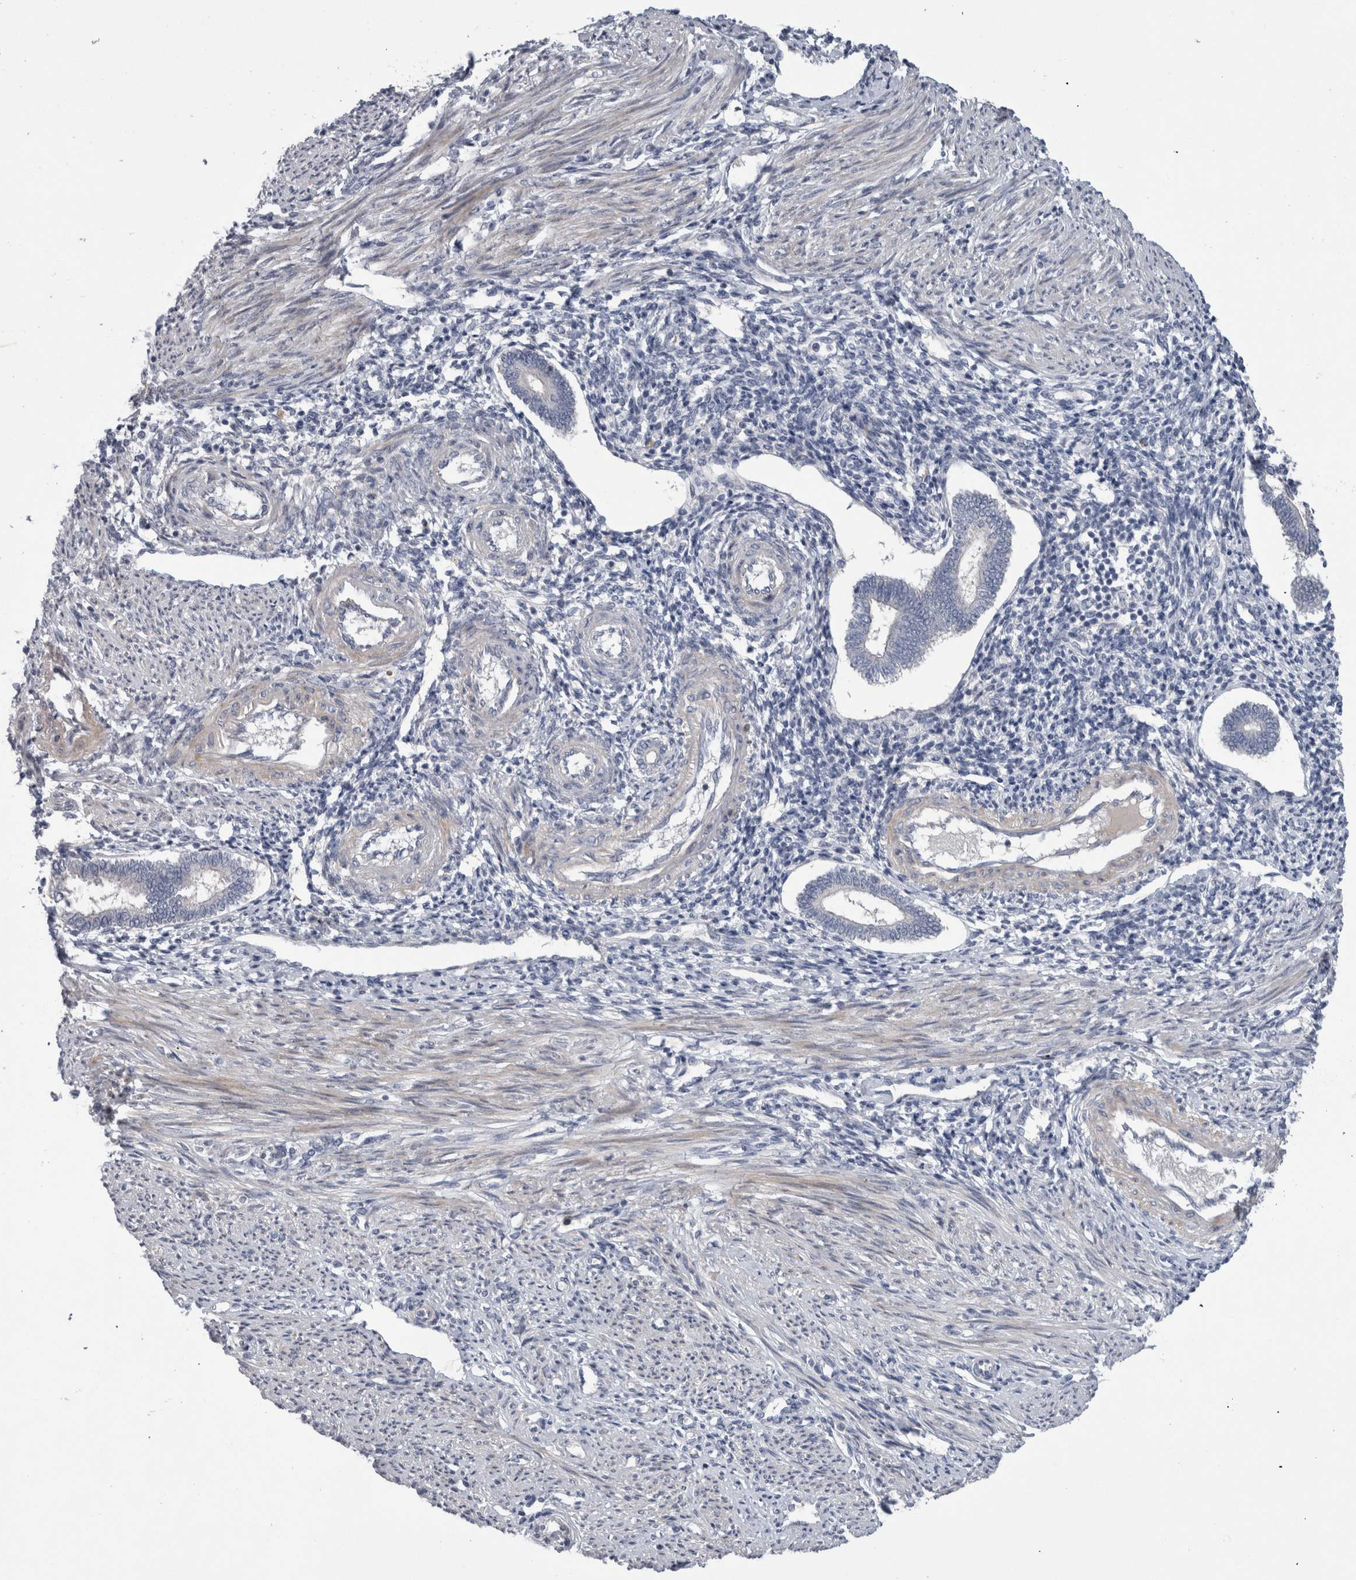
{"staining": {"intensity": "negative", "quantity": "none", "location": "none"}, "tissue": "endometrium", "cell_type": "Cells in endometrial stroma", "image_type": "normal", "snomed": [{"axis": "morphology", "description": "Normal tissue, NOS"}, {"axis": "topography", "description": "Endometrium"}], "caption": "IHC of benign human endometrium displays no expression in cells in endometrial stroma.", "gene": "ADAM2", "patient": {"sex": "female", "age": 42}}